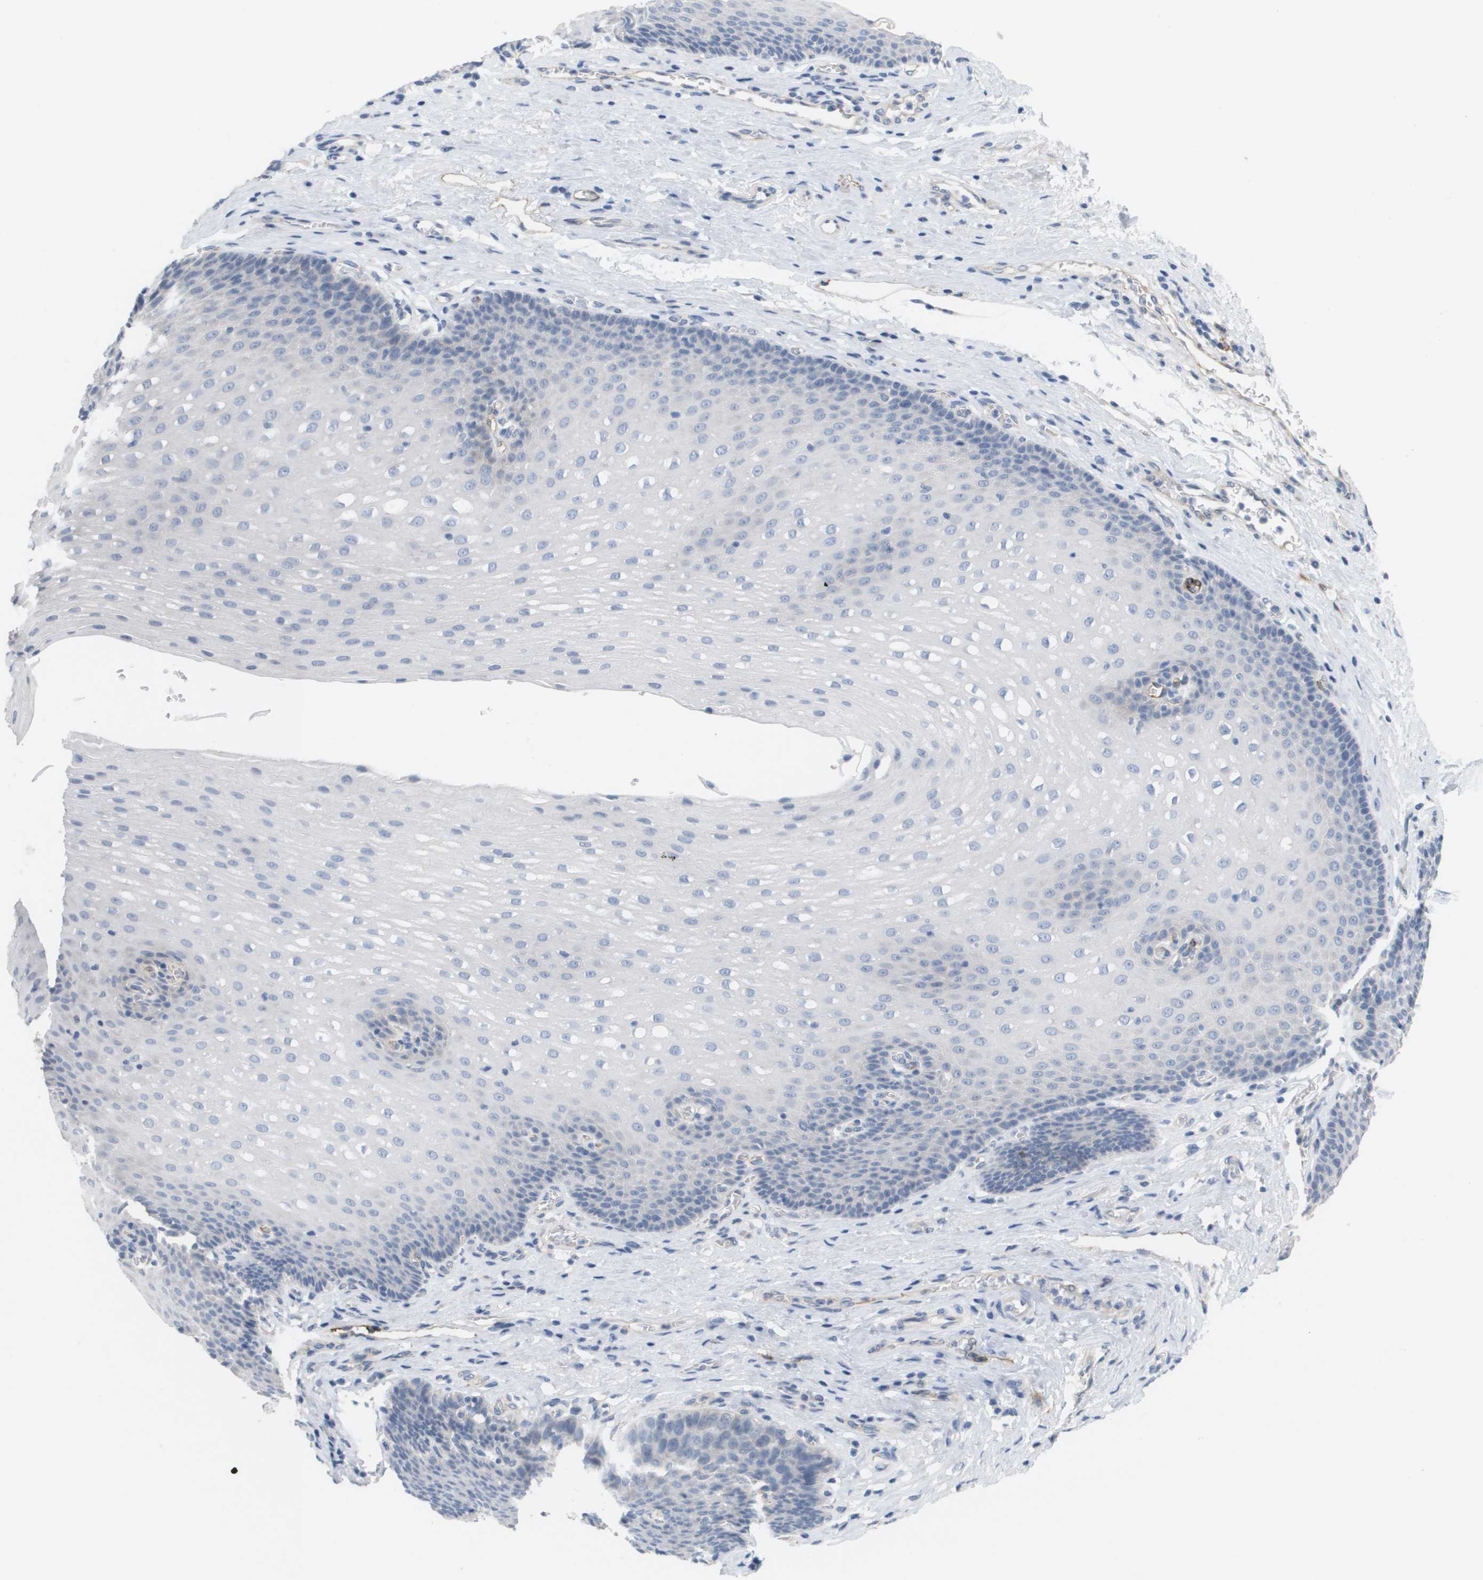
{"staining": {"intensity": "negative", "quantity": "none", "location": "none"}, "tissue": "esophagus", "cell_type": "Squamous epithelial cells", "image_type": "normal", "snomed": [{"axis": "morphology", "description": "Normal tissue, NOS"}, {"axis": "topography", "description": "Esophagus"}], "caption": "The IHC photomicrograph has no significant staining in squamous epithelial cells of esophagus. (Stains: DAB (3,3'-diaminobenzidine) immunohistochemistry with hematoxylin counter stain, Microscopy: brightfield microscopy at high magnification).", "gene": "ANGPT2", "patient": {"sex": "male", "age": 48}}